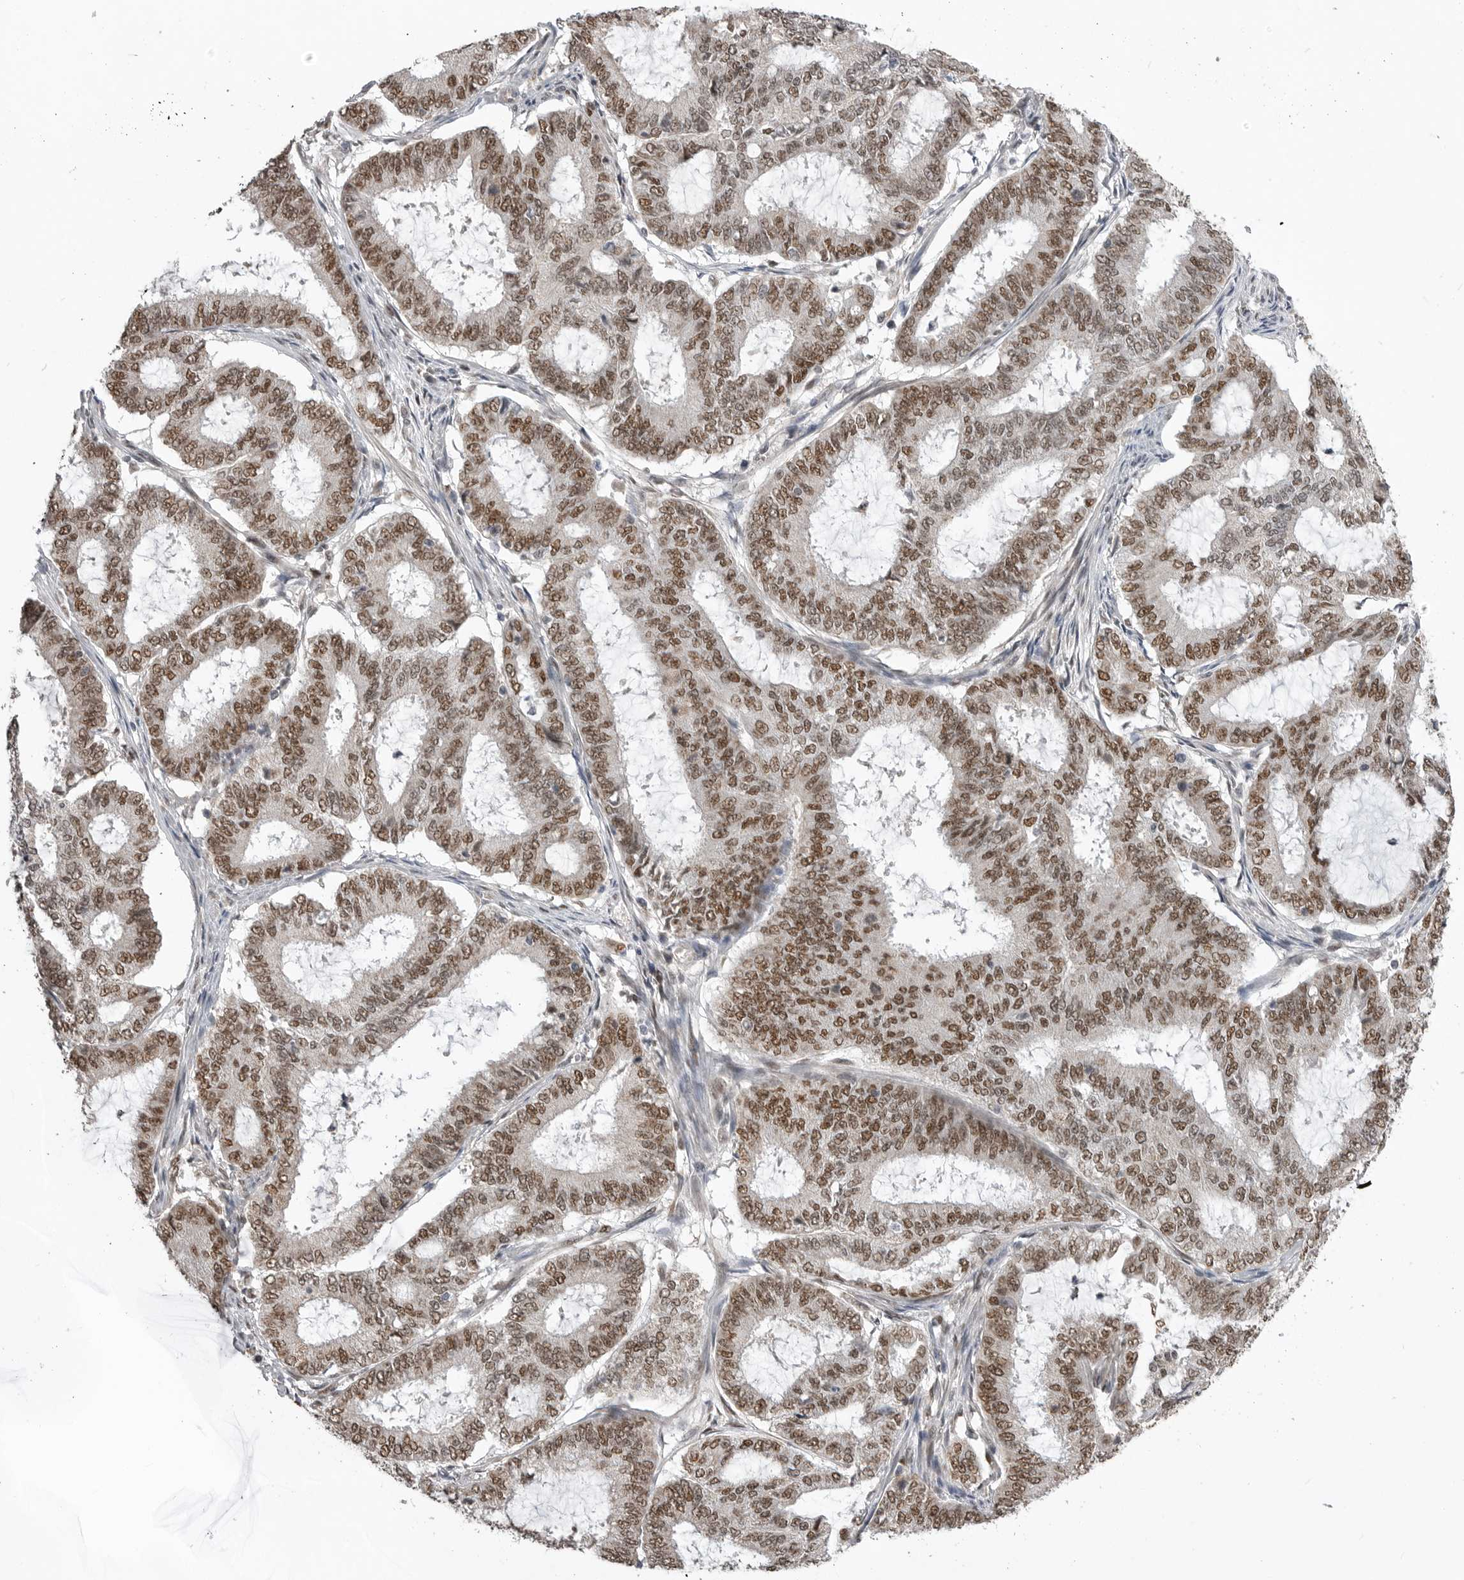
{"staining": {"intensity": "strong", "quantity": ">75%", "location": "nuclear"}, "tissue": "endometrial cancer", "cell_type": "Tumor cells", "image_type": "cancer", "snomed": [{"axis": "morphology", "description": "Adenocarcinoma, NOS"}, {"axis": "topography", "description": "Endometrium"}], "caption": "Immunohistochemistry (IHC) histopathology image of neoplastic tissue: endometrial adenocarcinoma stained using IHC exhibits high levels of strong protein expression localized specifically in the nuclear of tumor cells, appearing as a nuclear brown color.", "gene": "SMARCC1", "patient": {"sex": "female", "age": 51}}